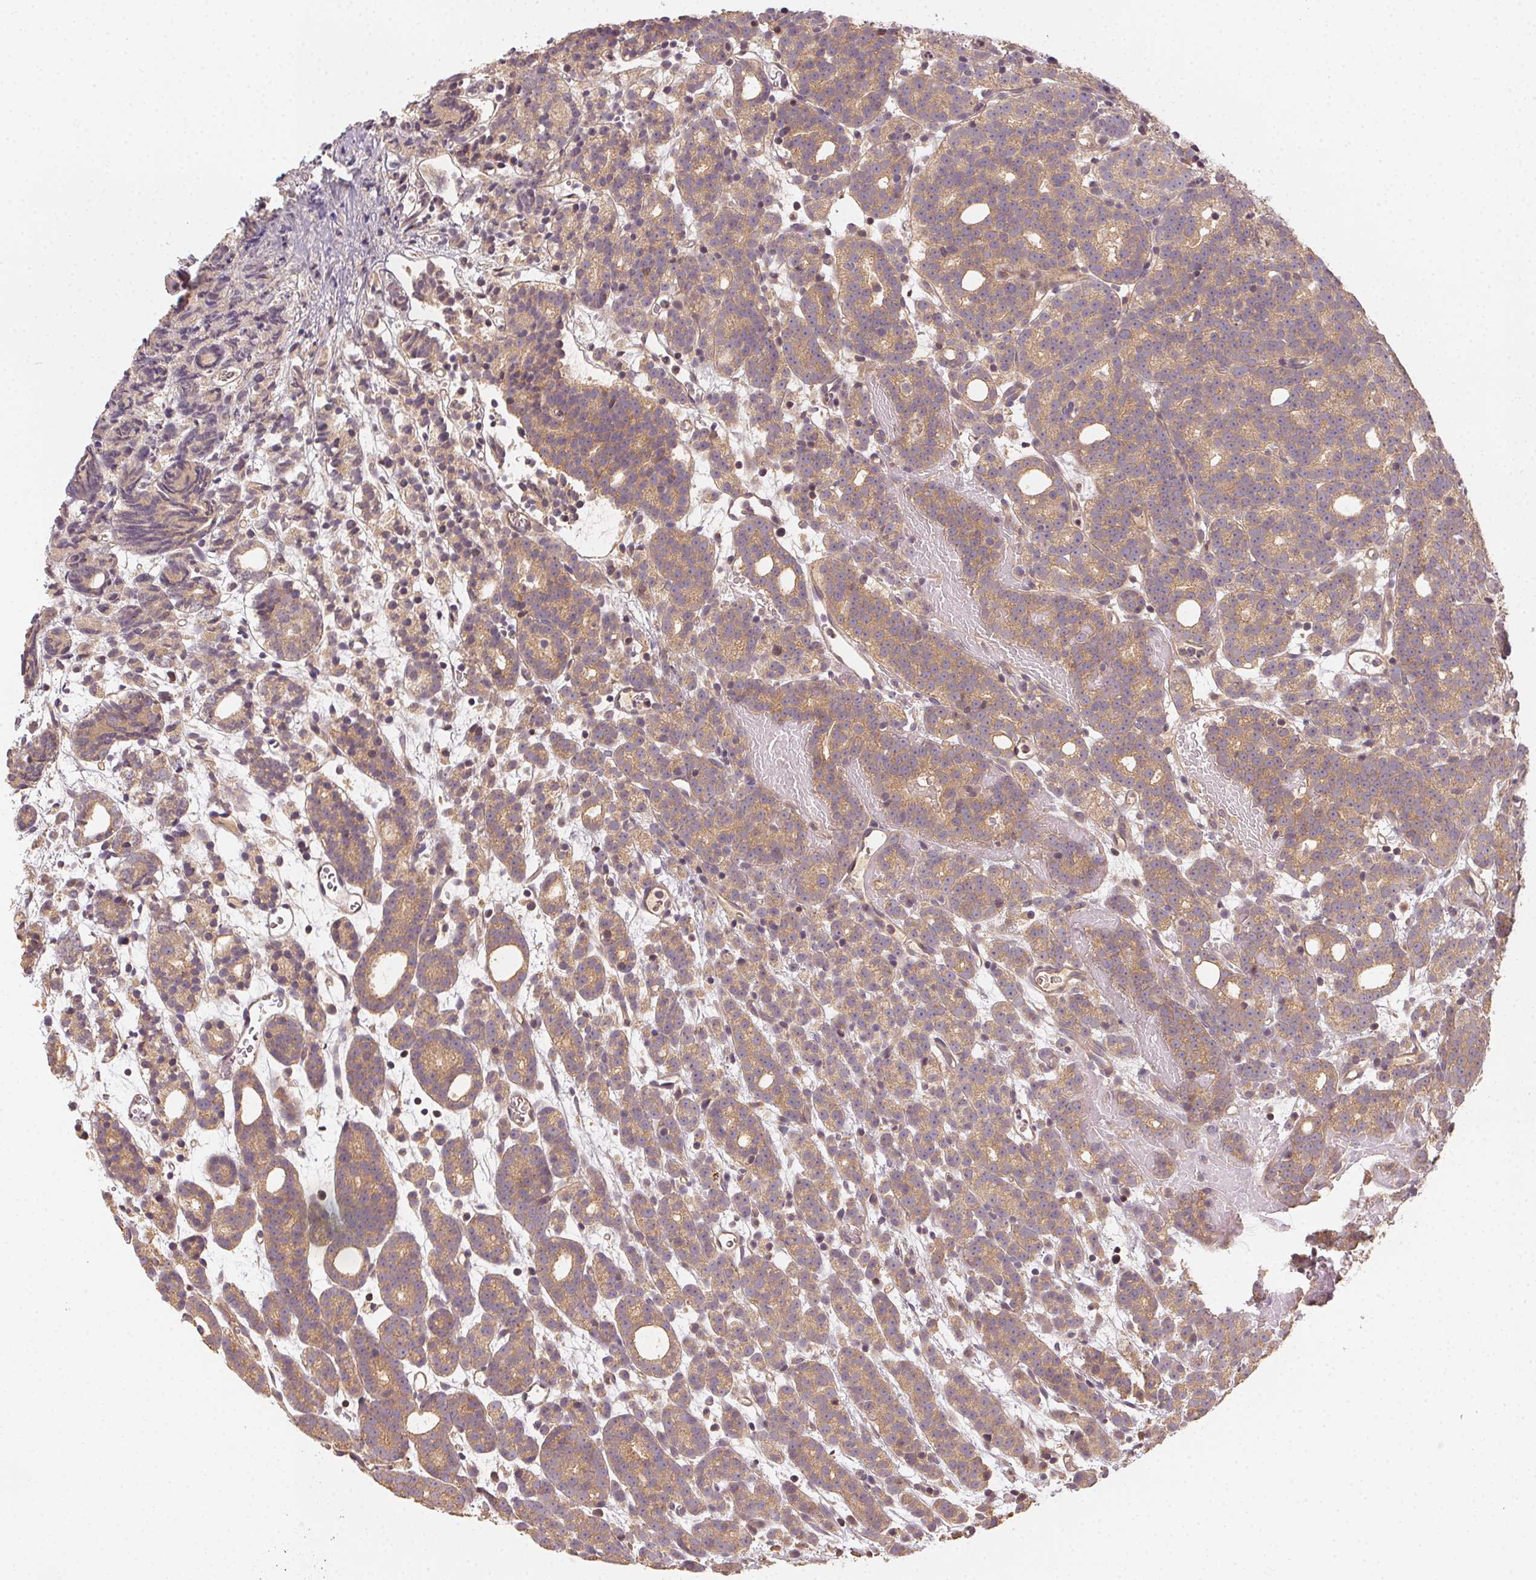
{"staining": {"intensity": "moderate", "quantity": ">75%", "location": "cytoplasmic/membranous"}, "tissue": "prostate cancer", "cell_type": "Tumor cells", "image_type": "cancer", "snomed": [{"axis": "morphology", "description": "Adenocarcinoma, High grade"}, {"axis": "topography", "description": "Prostate"}], "caption": "Immunohistochemistry staining of adenocarcinoma (high-grade) (prostate), which reveals medium levels of moderate cytoplasmic/membranous positivity in approximately >75% of tumor cells indicating moderate cytoplasmic/membranous protein staining. The staining was performed using DAB (brown) for protein detection and nuclei were counterstained in hematoxylin (blue).", "gene": "RALA", "patient": {"sex": "male", "age": 53}}